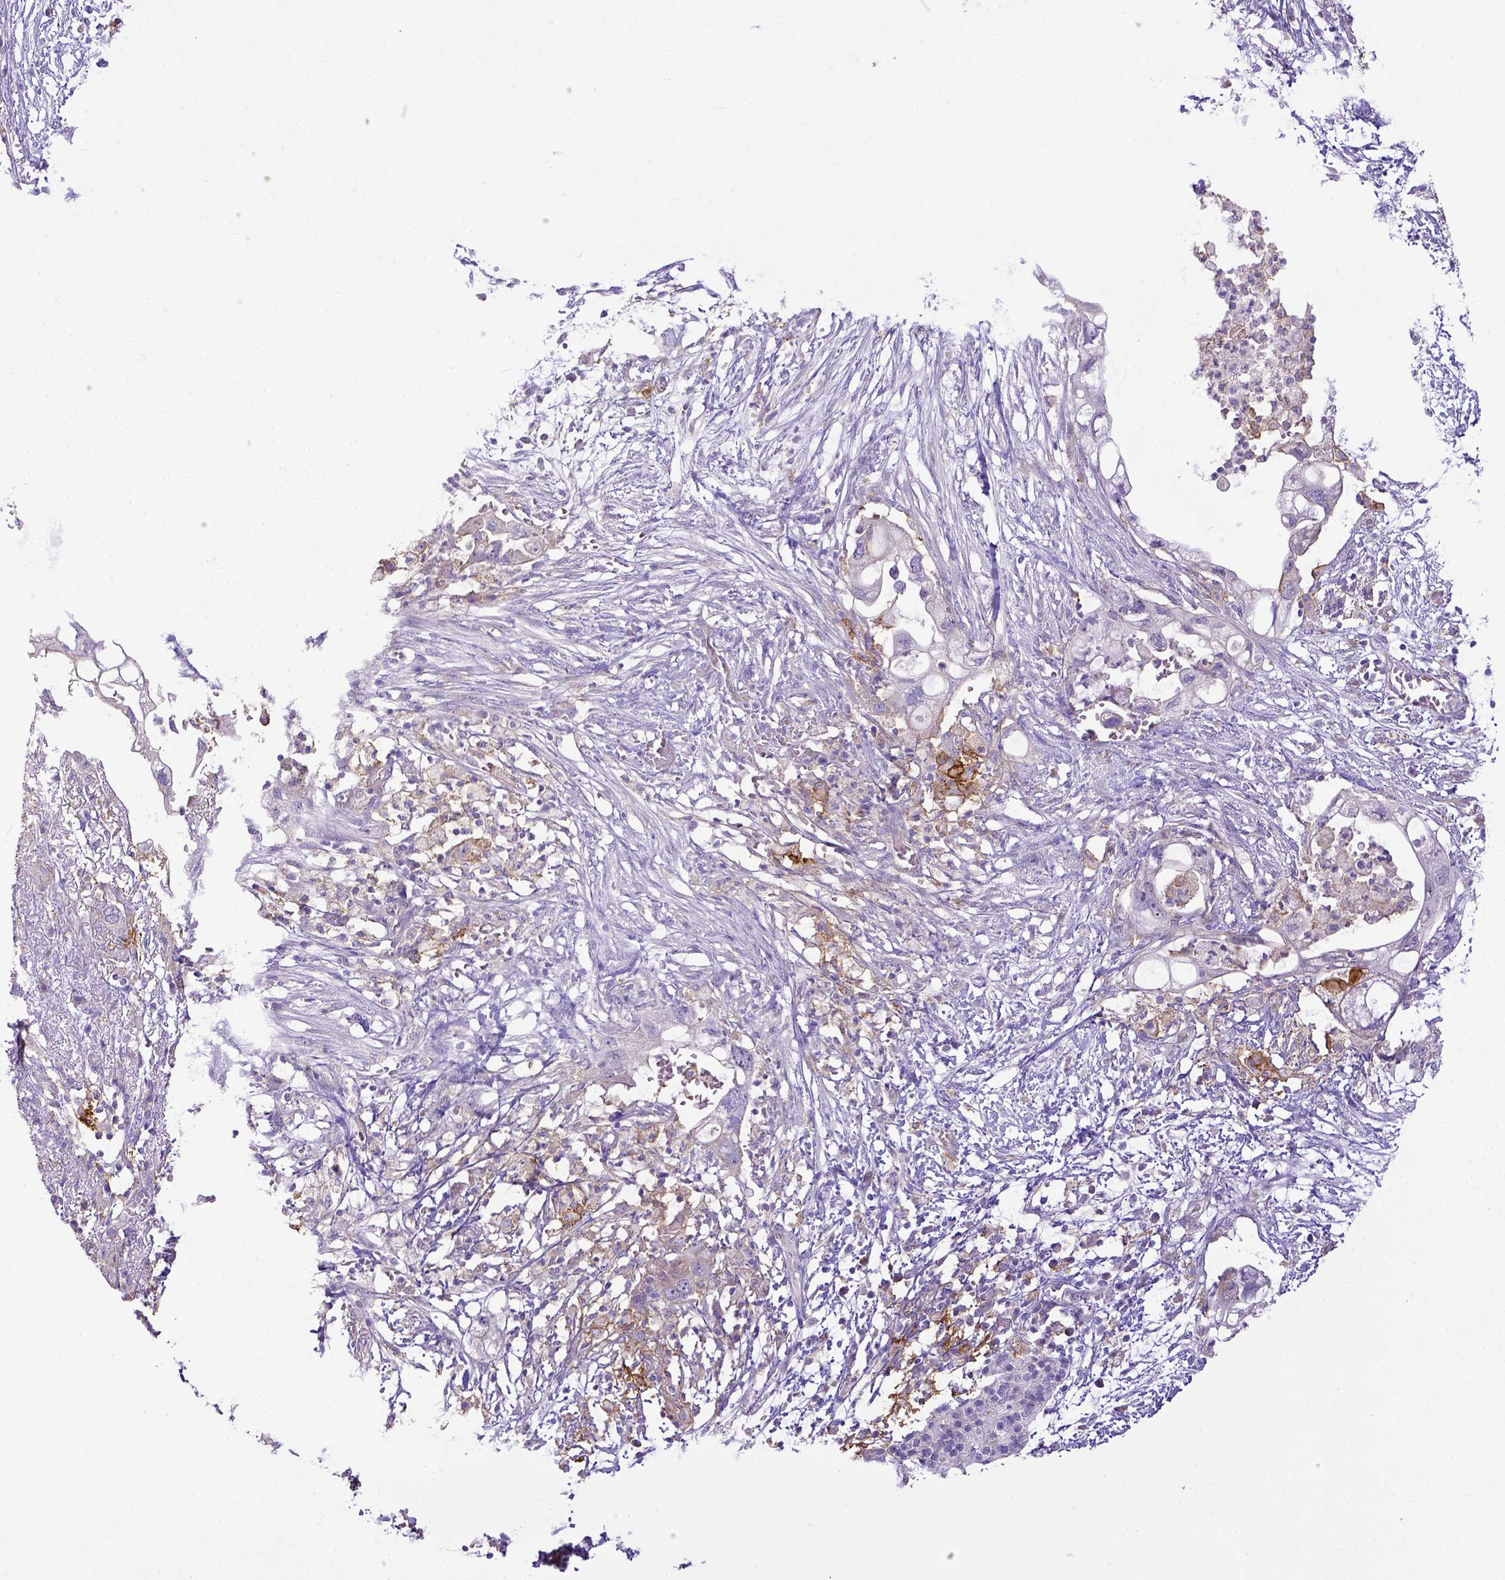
{"staining": {"intensity": "negative", "quantity": "none", "location": "none"}, "tissue": "pancreatic cancer", "cell_type": "Tumor cells", "image_type": "cancer", "snomed": [{"axis": "morphology", "description": "Adenocarcinoma, NOS"}, {"axis": "topography", "description": "Pancreas"}], "caption": "A histopathology image of human pancreatic cancer (adenocarcinoma) is negative for staining in tumor cells.", "gene": "CD40", "patient": {"sex": "female", "age": 72}}